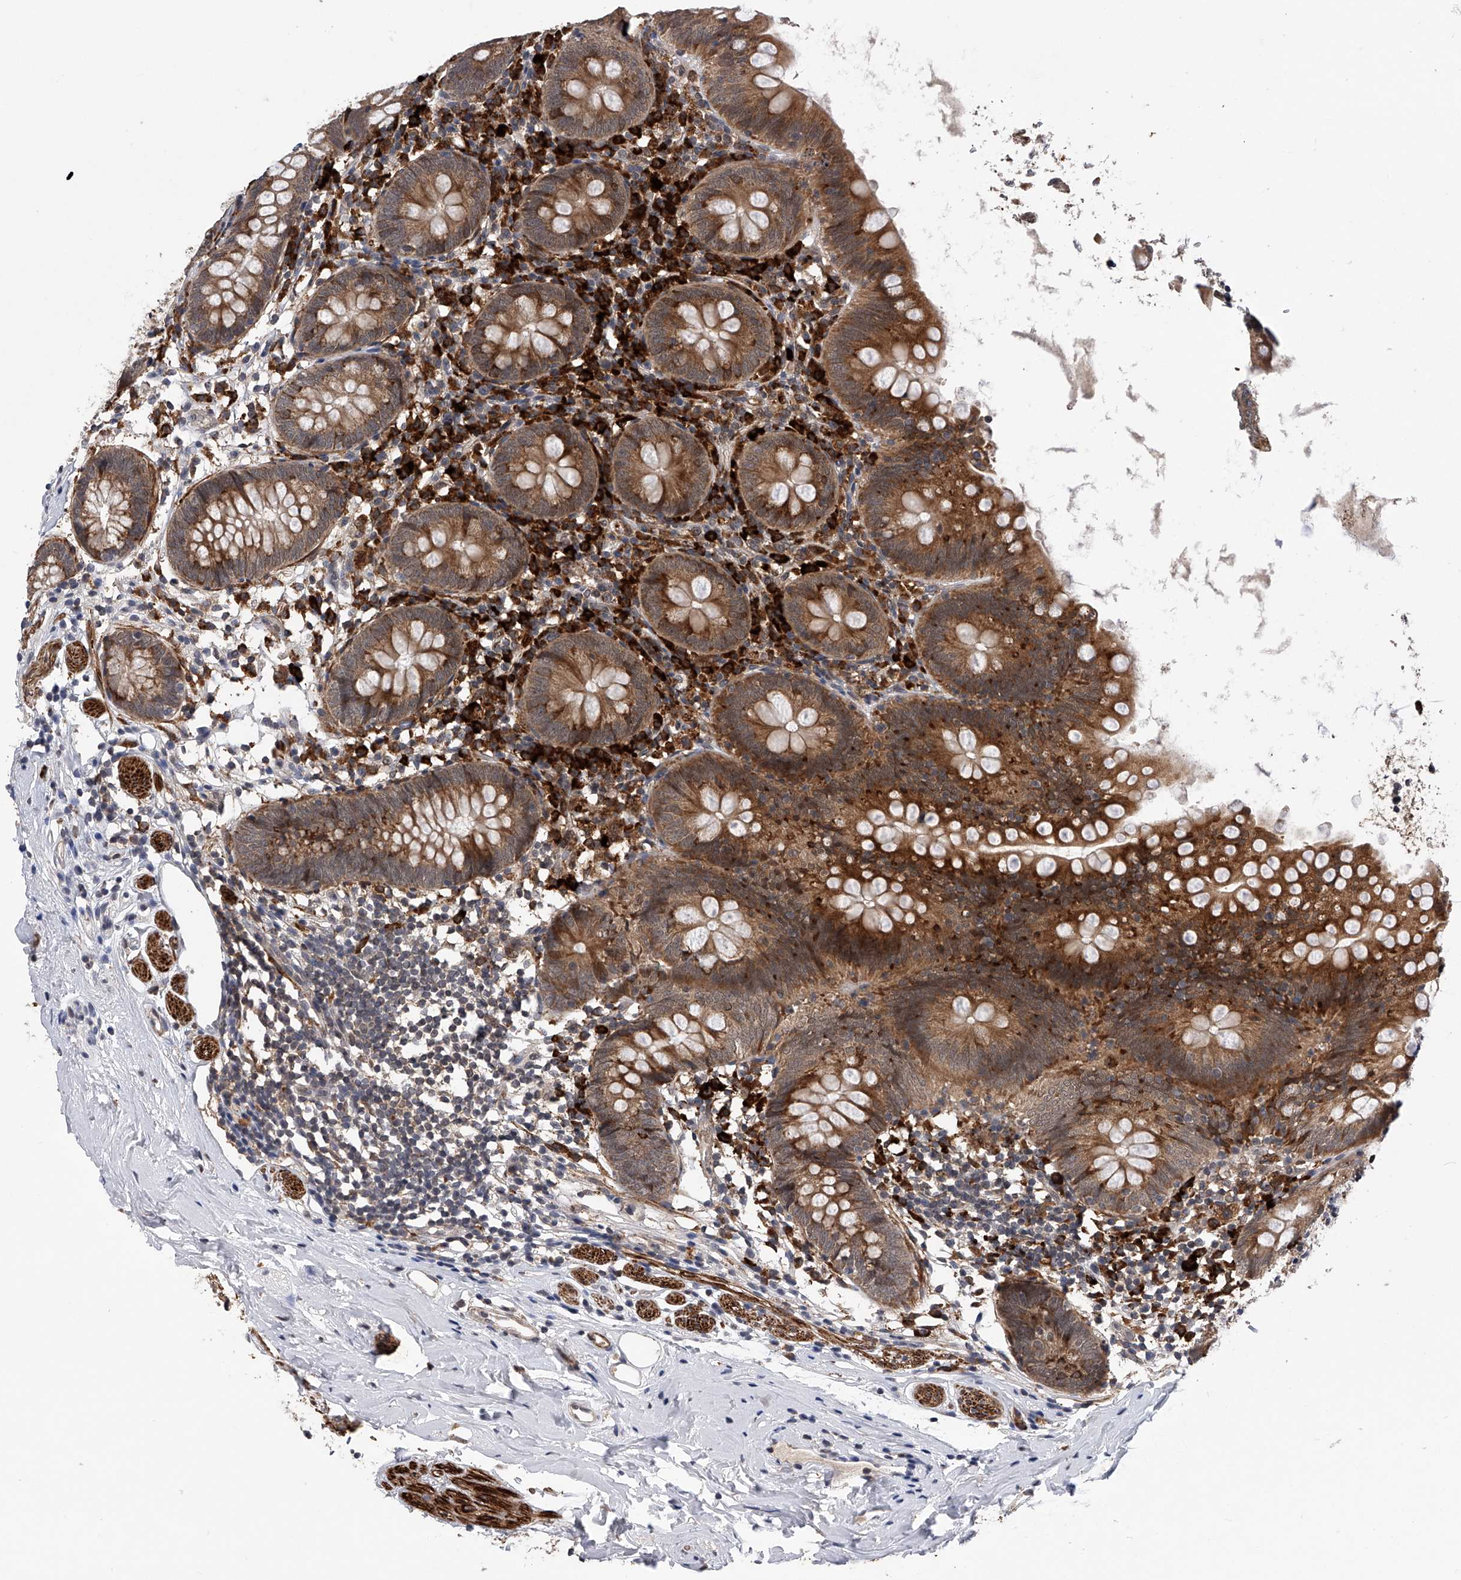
{"staining": {"intensity": "moderate", "quantity": ">75%", "location": "cytoplasmic/membranous"}, "tissue": "appendix", "cell_type": "Glandular cells", "image_type": "normal", "snomed": [{"axis": "morphology", "description": "Normal tissue, NOS"}, {"axis": "topography", "description": "Appendix"}], "caption": "Appendix stained with immunohistochemistry displays moderate cytoplasmic/membranous expression in about >75% of glandular cells. The staining was performed using DAB (3,3'-diaminobenzidine), with brown indicating positive protein expression. Nuclei are stained blue with hematoxylin.", "gene": "SPOCK1", "patient": {"sex": "female", "age": 62}}